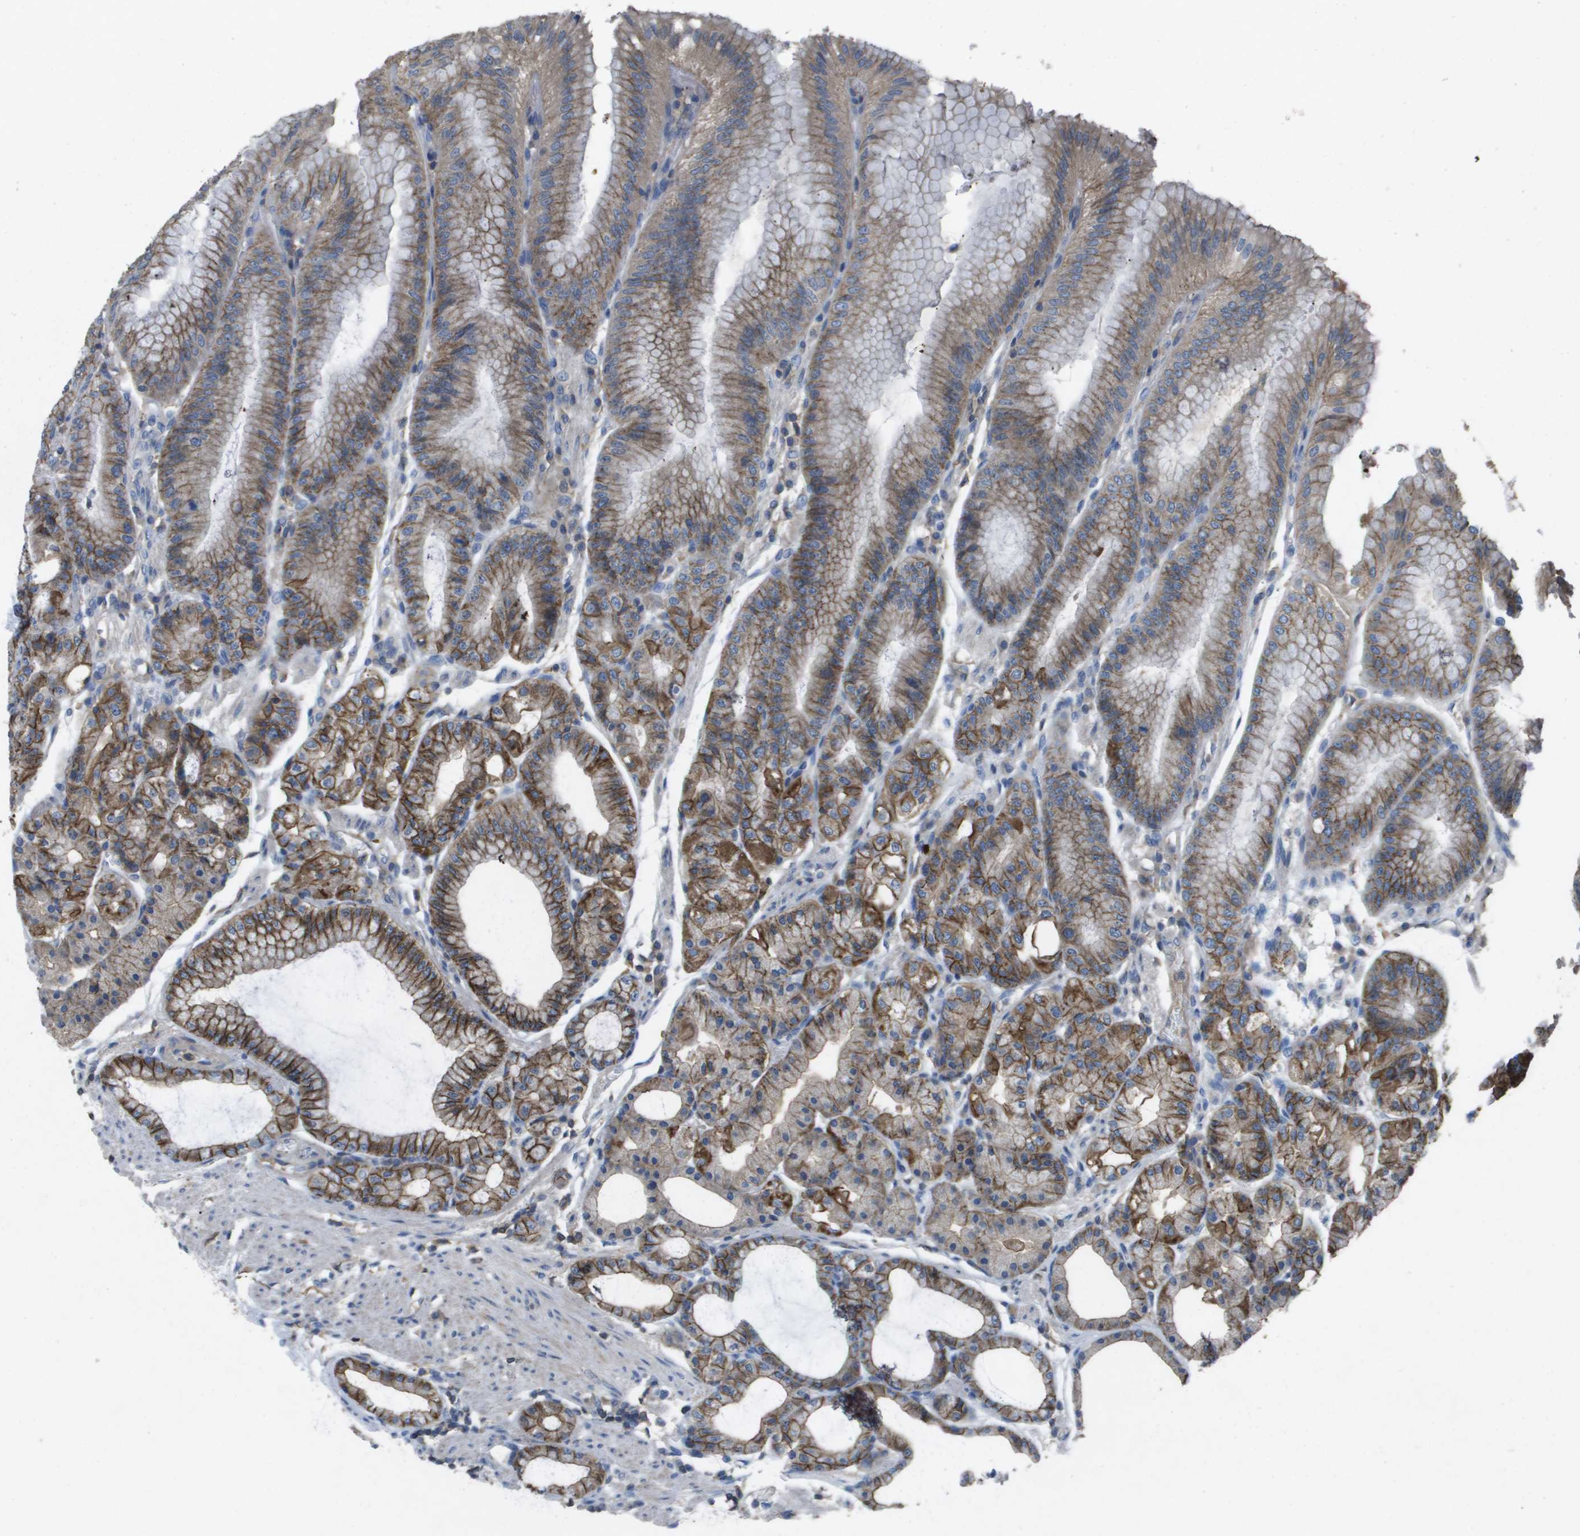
{"staining": {"intensity": "moderate", "quantity": ">75%", "location": "cytoplasmic/membranous"}, "tissue": "stomach", "cell_type": "Glandular cells", "image_type": "normal", "snomed": [{"axis": "morphology", "description": "Normal tissue, NOS"}, {"axis": "topography", "description": "Stomach, lower"}], "caption": "Immunohistochemistry image of unremarkable stomach: human stomach stained using IHC demonstrates medium levels of moderate protein expression localized specifically in the cytoplasmic/membranous of glandular cells, appearing as a cytoplasmic/membranous brown color.", "gene": "CLCA4", "patient": {"sex": "male", "age": 71}}